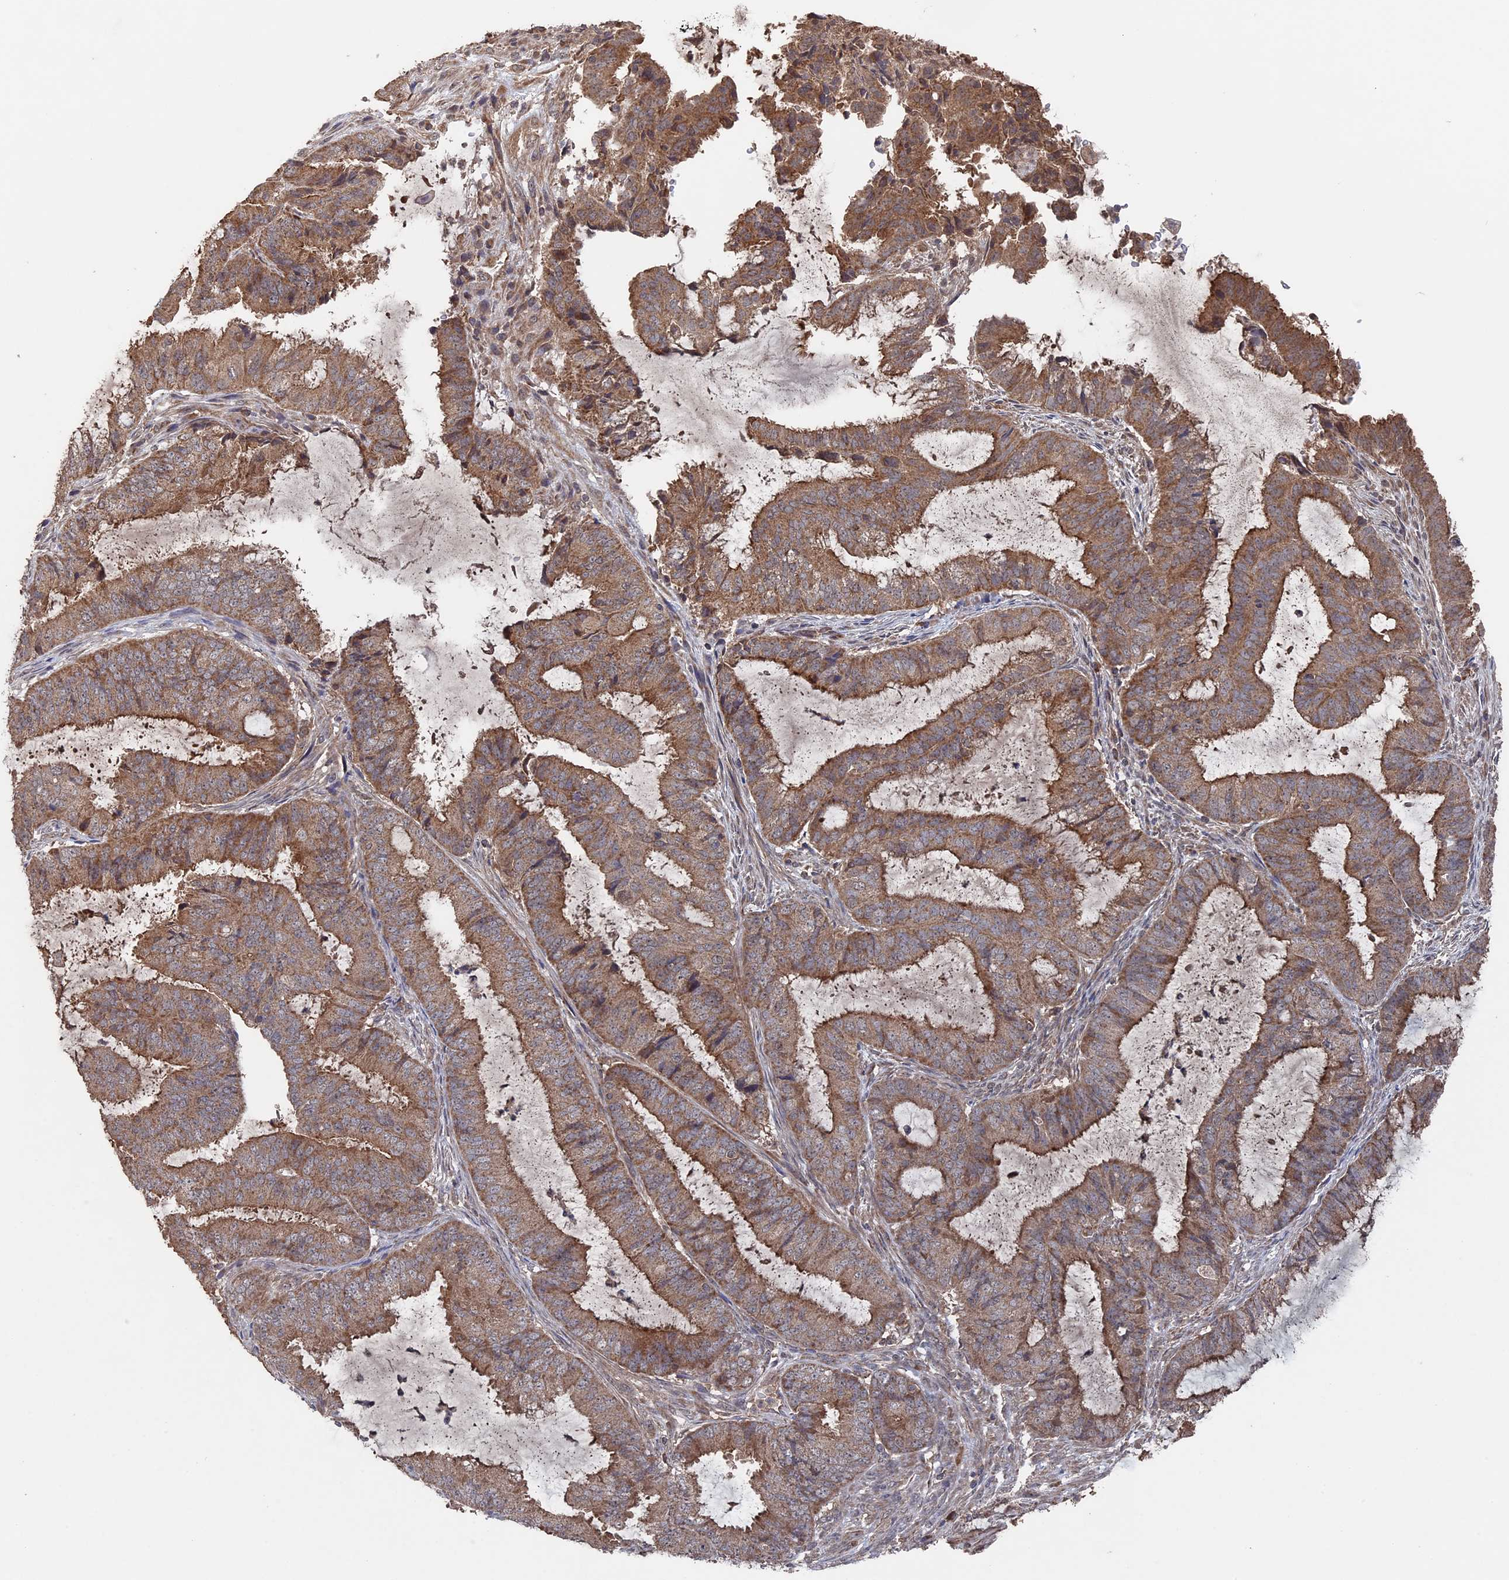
{"staining": {"intensity": "moderate", "quantity": "25%-75%", "location": "cytoplasmic/membranous"}, "tissue": "endometrial cancer", "cell_type": "Tumor cells", "image_type": "cancer", "snomed": [{"axis": "morphology", "description": "Adenocarcinoma, NOS"}, {"axis": "topography", "description": "Endometrium"}], "caption": "Tumor cells display moderate cytoplasmic/membranous positivity in approximately 25%-75% of cells in endometrial adenocarcinoma. The staining was performed using DAB (3,3'-diaminobenzidine) to visualize the protein expression in brown, while the nuclei were stained in blue with hematoxylin (Magnification: 20x).", "gene": "RAB15", "patient": {"sex": "female", "age": 51}}